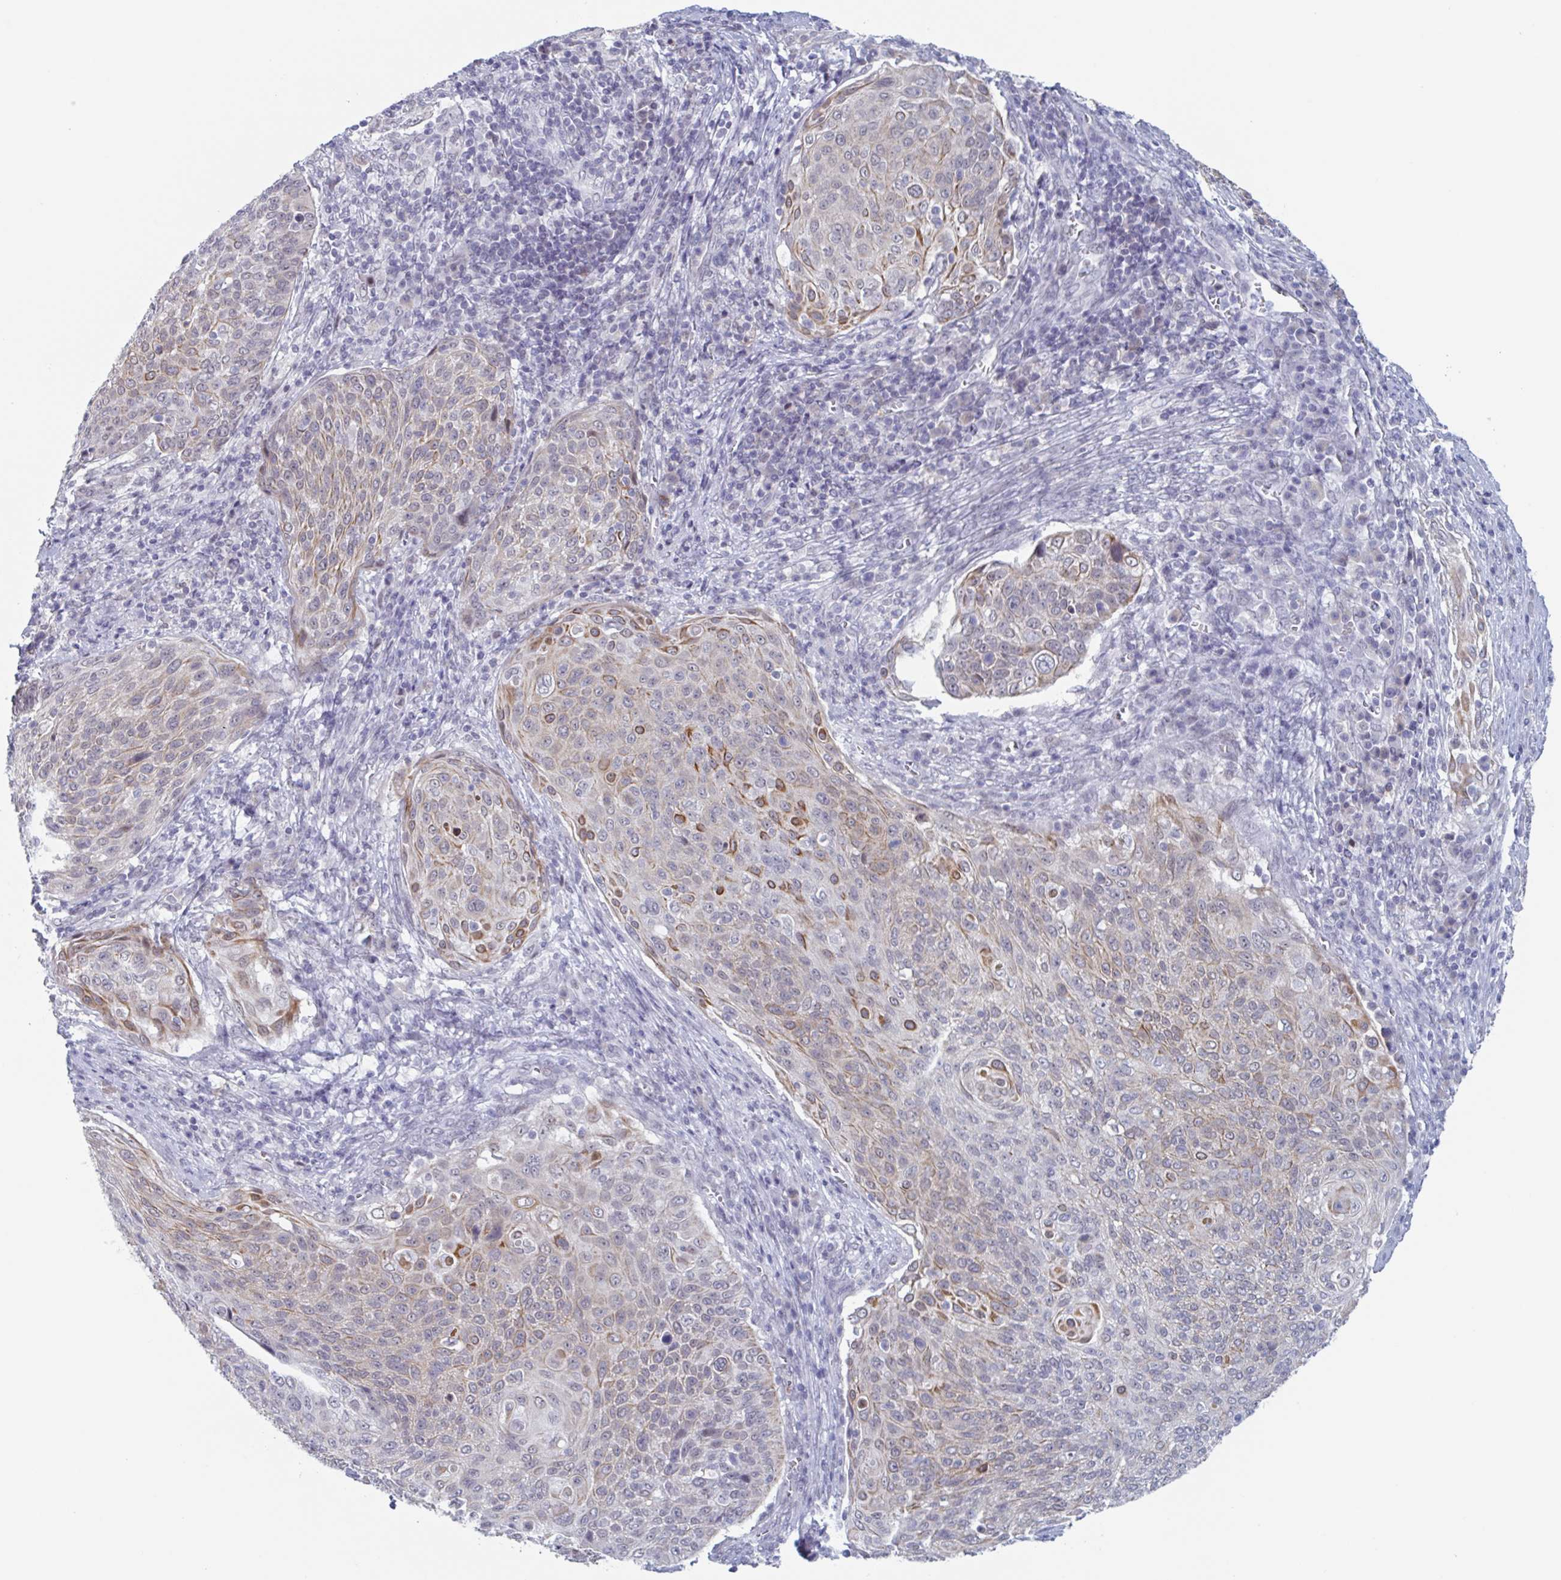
{"staining": {"intensity": "moderate", "quantity": "25%-75%", "location": "cytoplasmic/membranous"}, "tissue": "cervical cancer", "cell_type": "Tumor cells", "image_type": "cancer", "snomed": [{"axis": "morphology", "description": "Squamous cell carcinoma, NOS"}, {"axis": "topography", "description": "Cervix"}], "caption": "Immunohistochemistry of human cervical squamous cell carcinoma displays medium levels of moderate cytoplasmic/membranous positivity in approximately 25%-75% of tumor cells.", "gene": "KDM4D", "patient": {"sex": "female", "age": 31}}